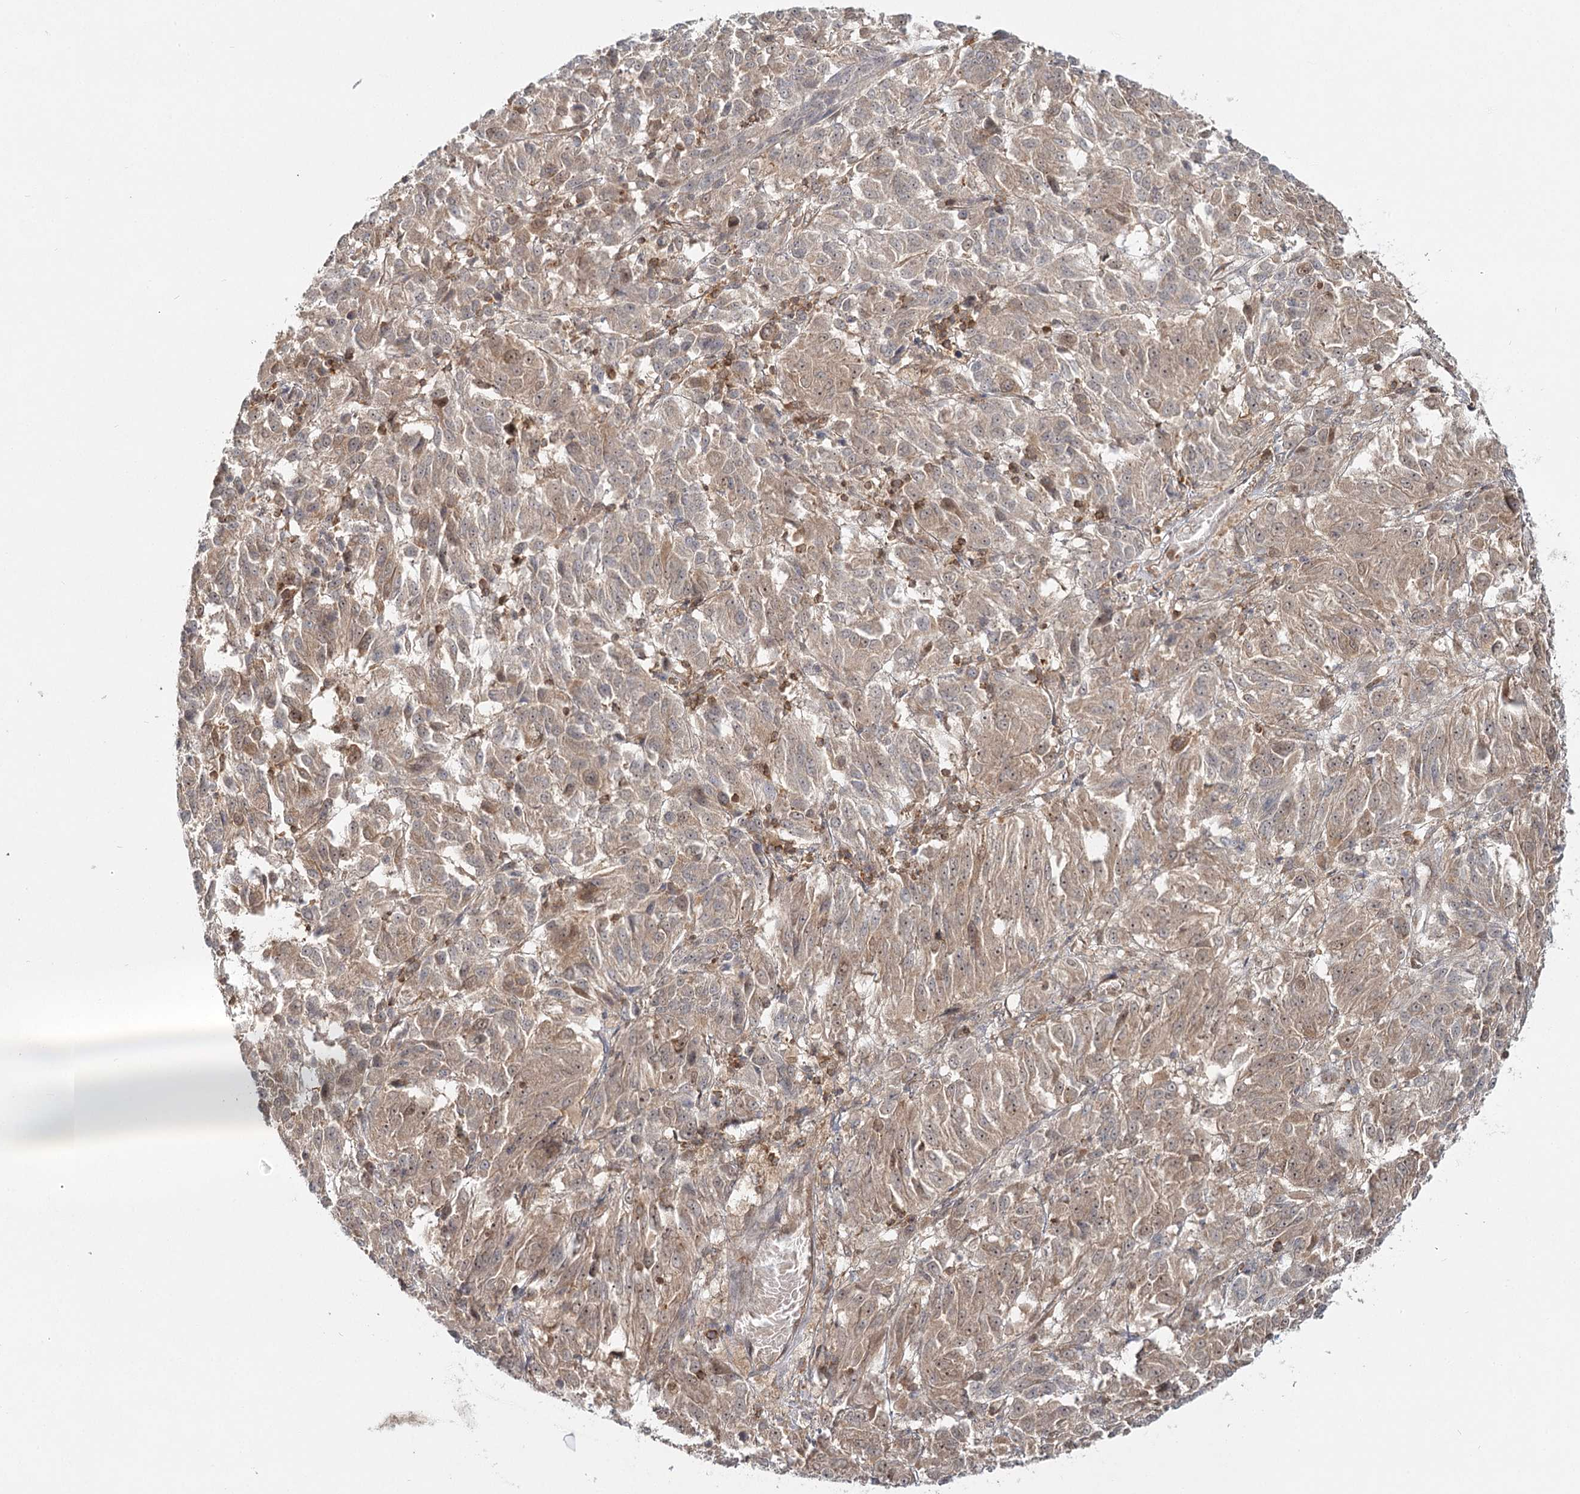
{"staining": {"intensity": "weak", "quantity": ">75%", "location": "cytoplasmic/membranous"}, "tissue": "melanoma", "cell_type": "Tumor cells", "image_type": "cancer", "snomed": [{"axis": "morphology", "description": "Malignant melanoma, Metastatic site"}, {"axis": "topography", "description": "Lung"}], "caption": "Brown immunohistochemical staining in human malignant melanoma (metastatic site) shows weak cytoplasmic/membranous positivity in about >75% of tumor cells.", "gene": "FAM120B", "patient": {"sex": "male", "age": 64}}